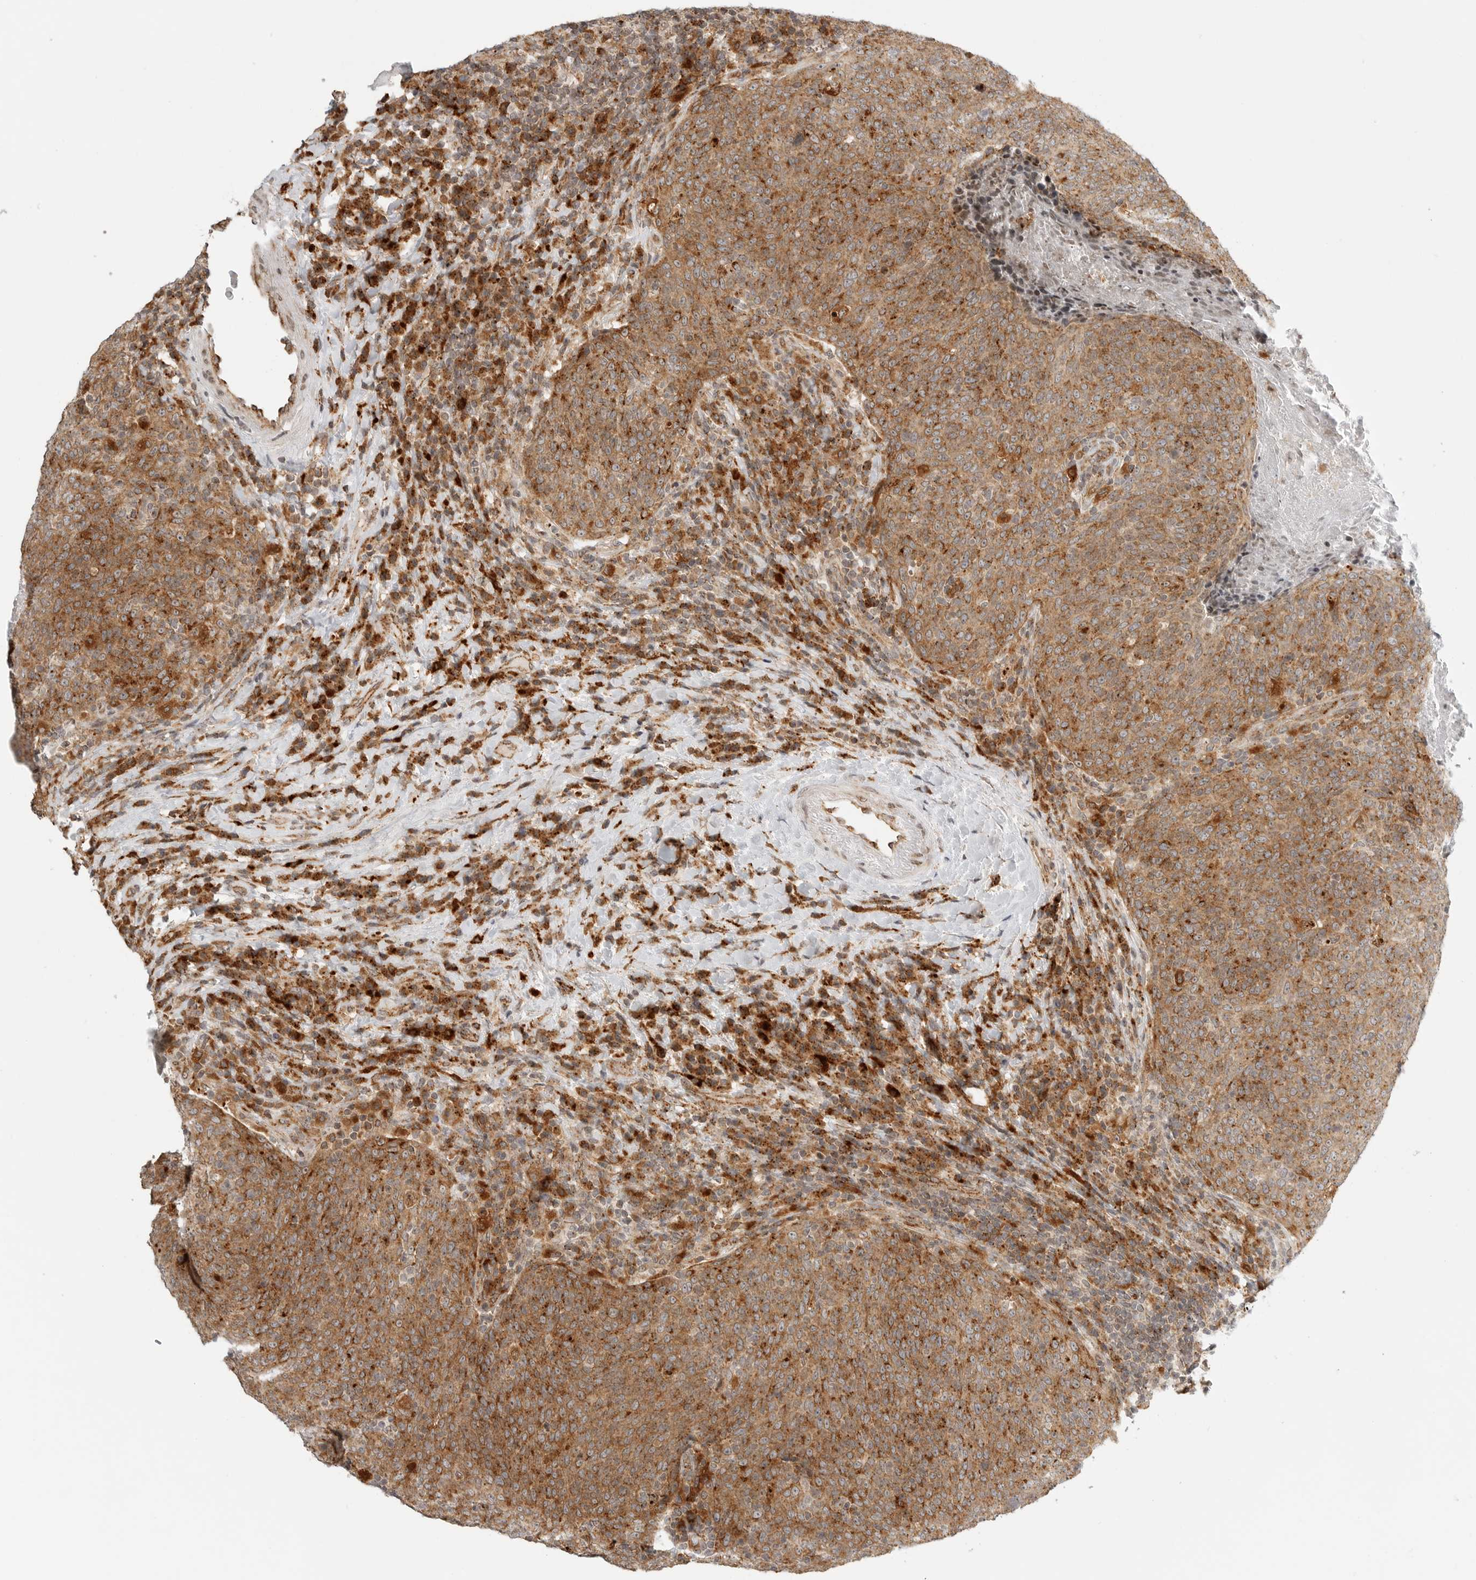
{"staining": {"intensity": "moderate", "quantity": ">75%", "location": "cytoplasmic/membranous"}, "tissue": "head and neck cancer", "cell_type": "Tumor cells", "image_type": "cancer", "snomed": [{"axis": "morphology", "description": "Squamous cell carcinoma, NOS"}, {"axis": "morphology", "description": "Squamous cell carcinoma, metastatic, NOS"}, {"axis": "topography", "description": "Lymph node"}, {"axis": "topography", "description": "Head-Neck"}], "caption": "A histopathology image of human head and neck cancer (squamous cell carcinoma) stained for a protein displays moderate cytoplasmic/membranous brown staining in tumor cells. (DAB IHC, brown staining for protein, blue staining for nuclei).", "gene": "IDUA", "patient": {"sex": "male", "age": 62}}